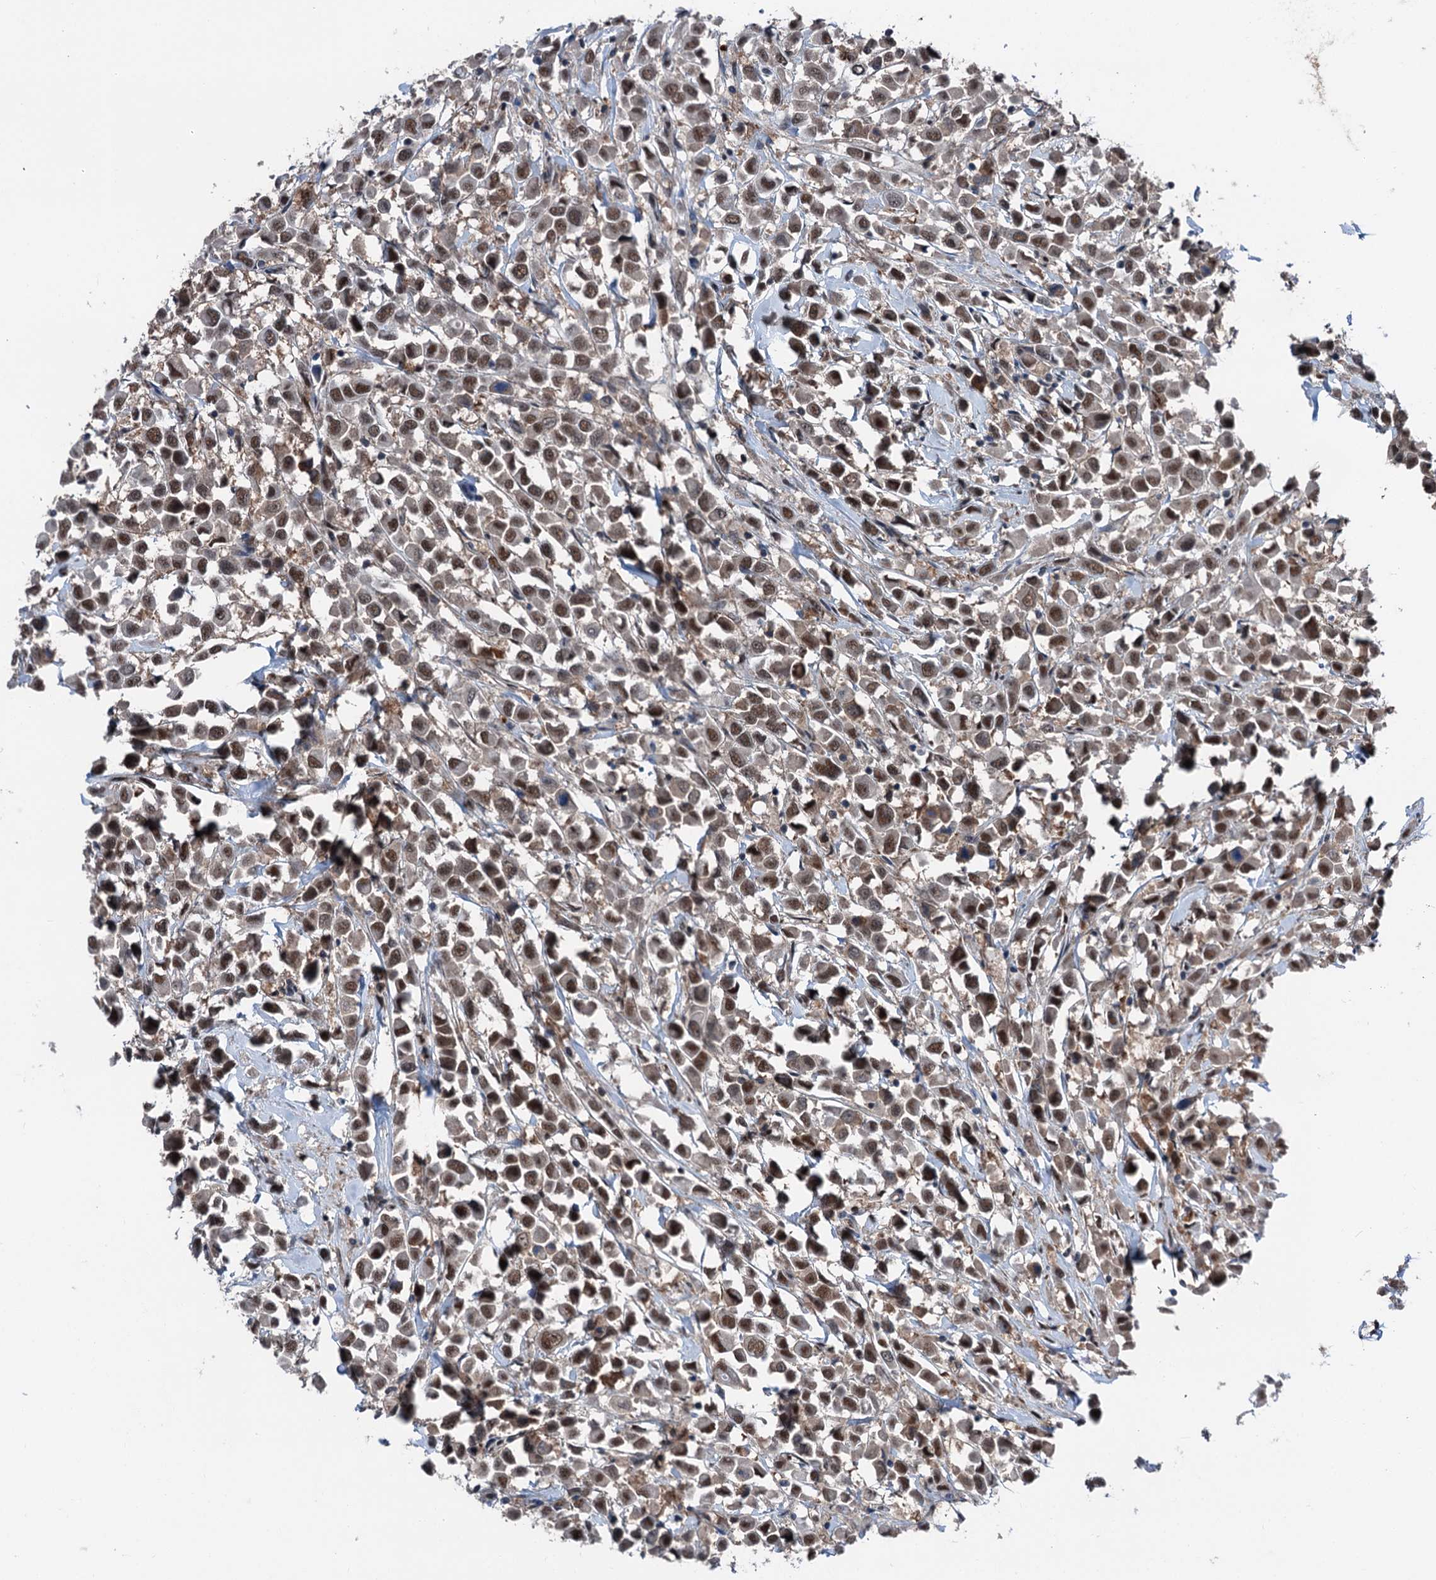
{"staining": {"intensity": "moderate", "quantity": ">75%", "location": "nuclear"}, "tissue": "breast cancer", "cell_type": "Tumor cells", "image_type": "cancer", "snomed": [{"axis": "morphology", "description": "Duct carcinoma"}, {"axis": "topography", "description": "Breast"}], "caption": "Human invasive ductal carcinoma (breast) stained with a protein marker exhibits moderate staining in tumor cells.", "gene": "PSMD13", "patient": {"sex": "female", "age": 61}}